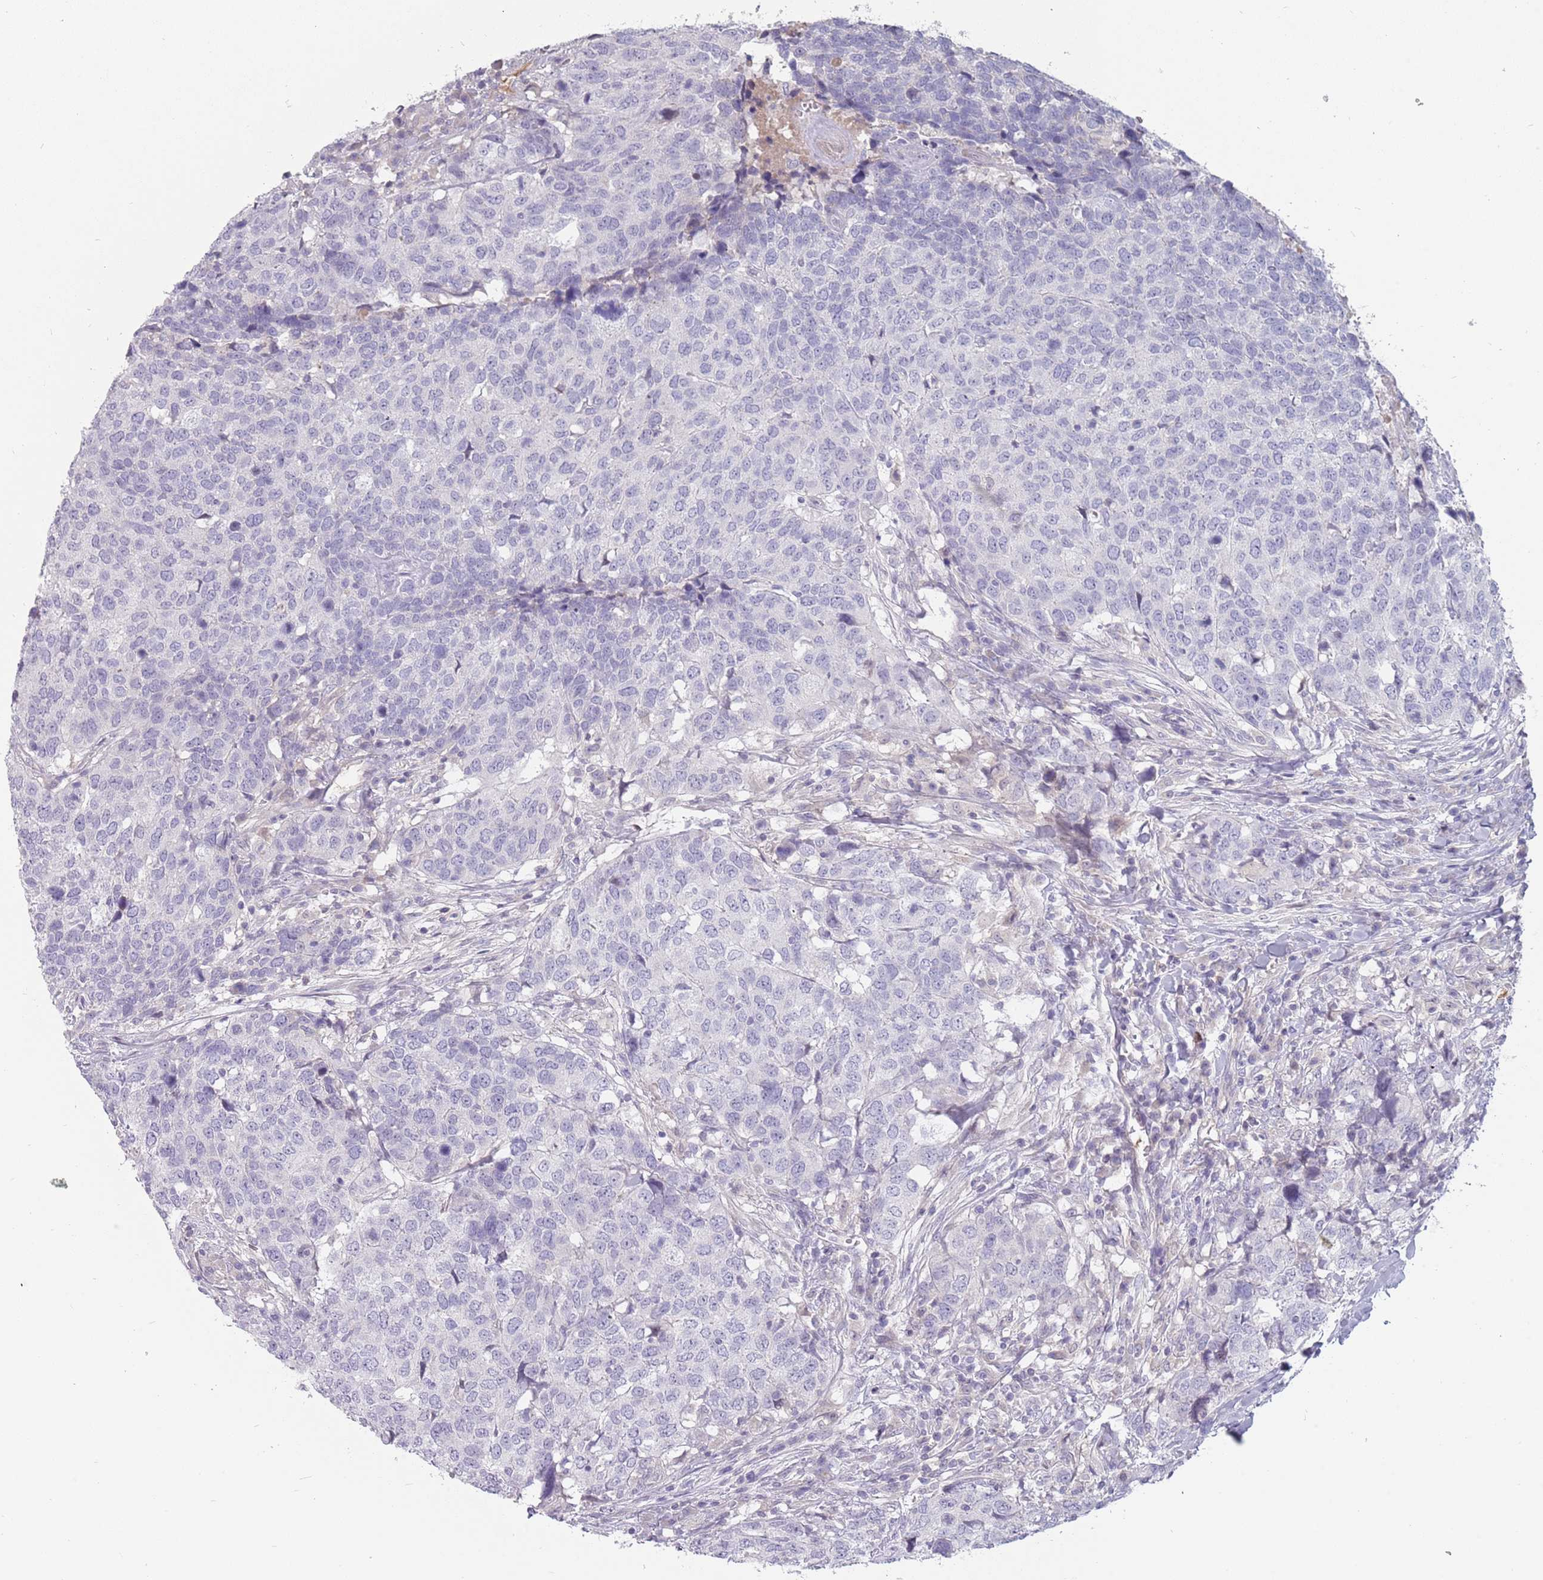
{"staining": {"intensity": "negative", "quantity": "none", "location": "none"}, "tissue": "head and neck cancer", "cell_type": "Tumor cells", "image_type": "cancer", "snomed": [{"axis": "morphology", "description": "Normal tissue, NOS"}, {"axis": "morphology", "description": "Squamous cell carcinoma, NOS"}, {"axis": "topography", "description": "Skeletal muscle"}, {"axis": "topography", "description": "Vascular tissue"}, {"axis": "topography", "description": "Peripheral nerve tissue"}, {"axis": "topography", "description": "Head-Neck"}], "caption": "Immunohistochemistry (IHC) image of human head and neck cancer (squamous cell carcinoma) stained for a protein (brown), which exhibits no positivity in tumor cells. Nuclei are stained in blue.", "gene": "DDX4", "patient": {"sex": "male", "age": 66}}